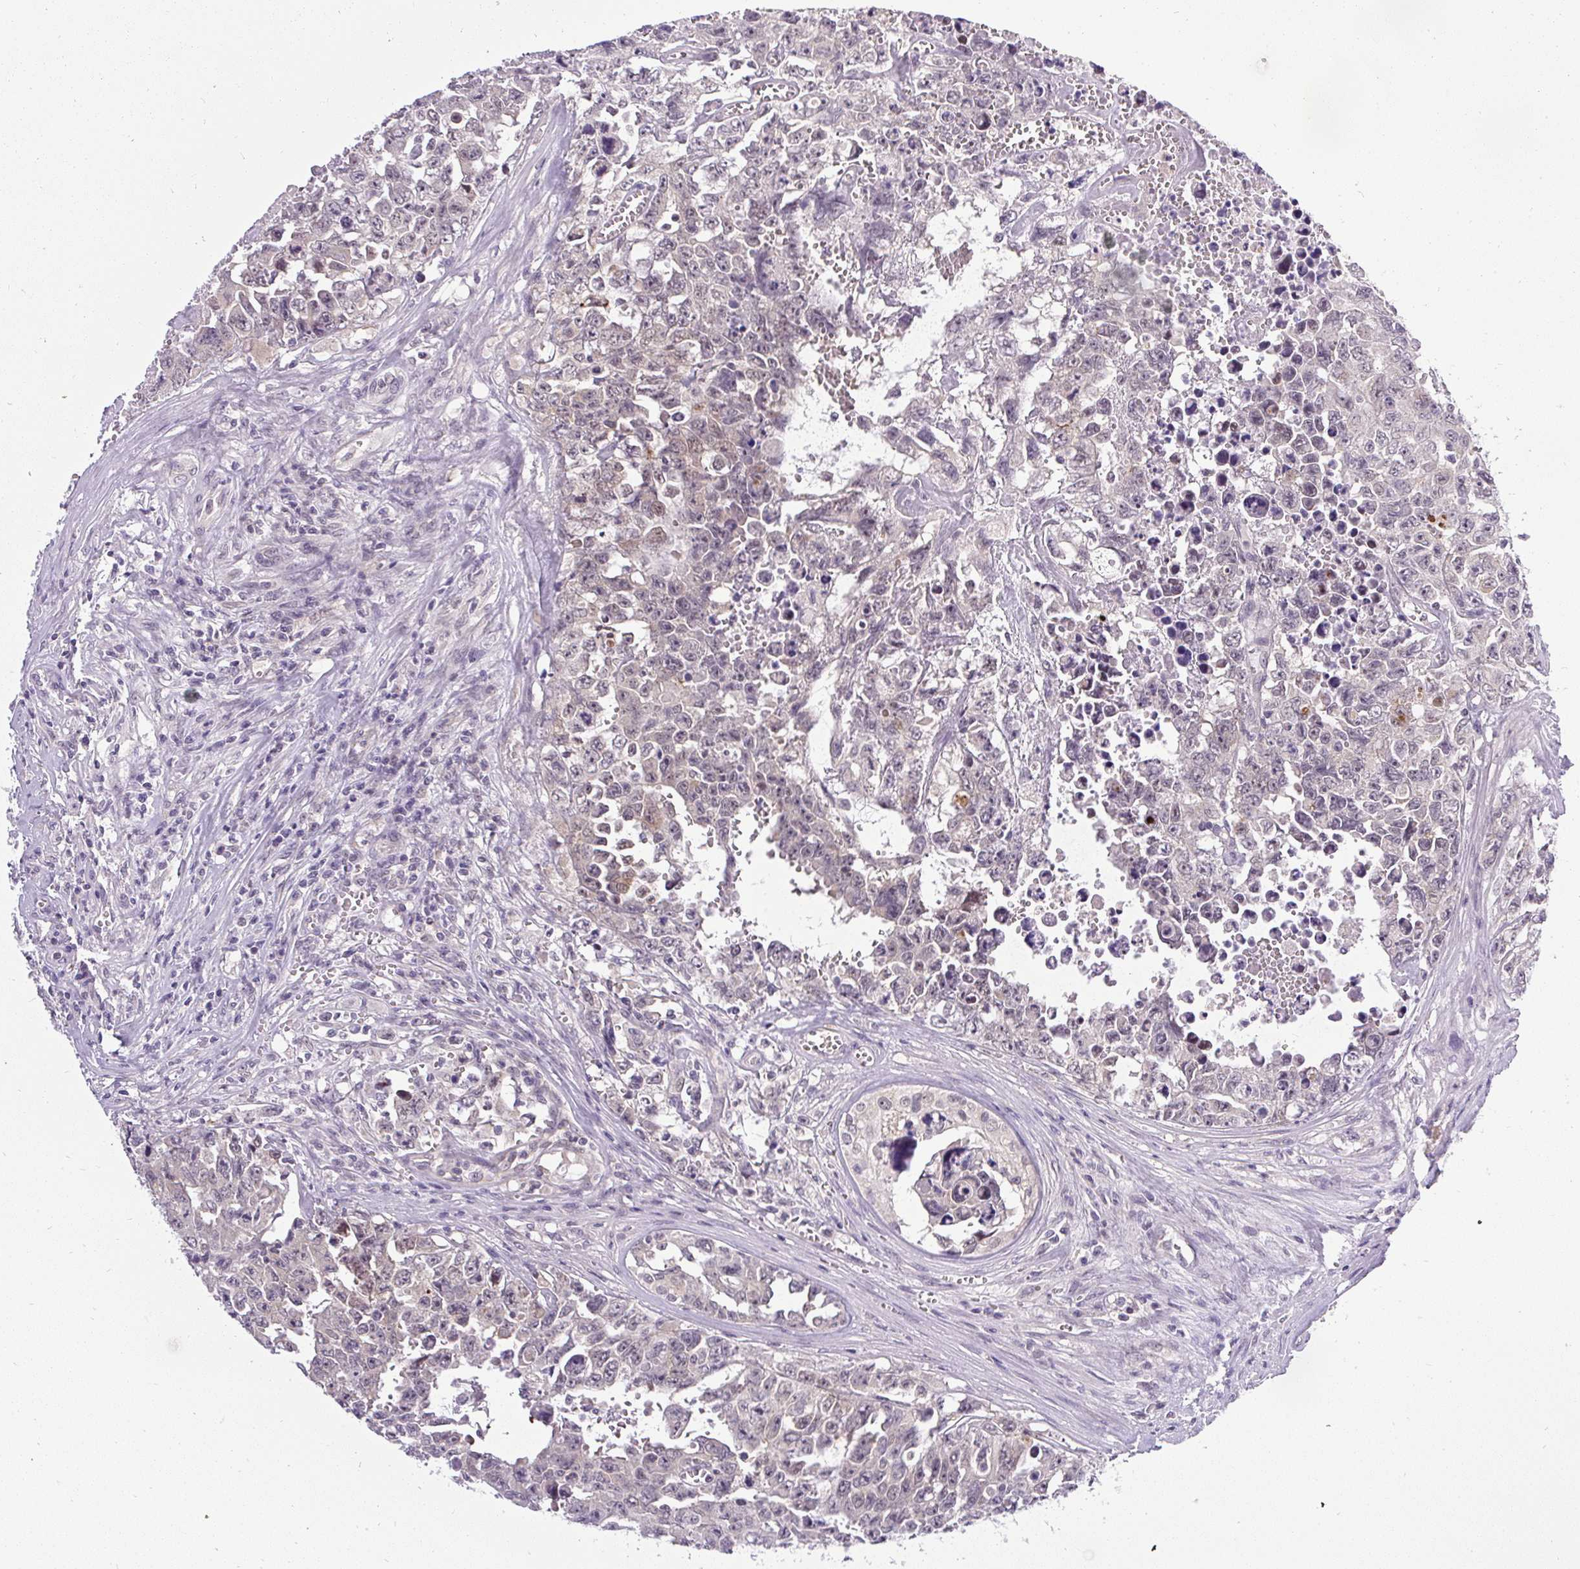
{"staining": {"intensity": "negative", "quantity": "none", "location": "none"}, "tissue": "testis cancer", "cell_type": "Tumor cells", "image_type": "cancer", "snomed": [{"axis": "morphology", "description": "Carcinoma, Embryonal, NOS"}, {"axis": "topography", "description": "Testis"}], "caption": "Protein analysis of testis embryonal carcinoma demonstrates no significant positivity in tumor cells.", "gene": "FAM117B", "patient": {"sex": "male", "age": 24}}